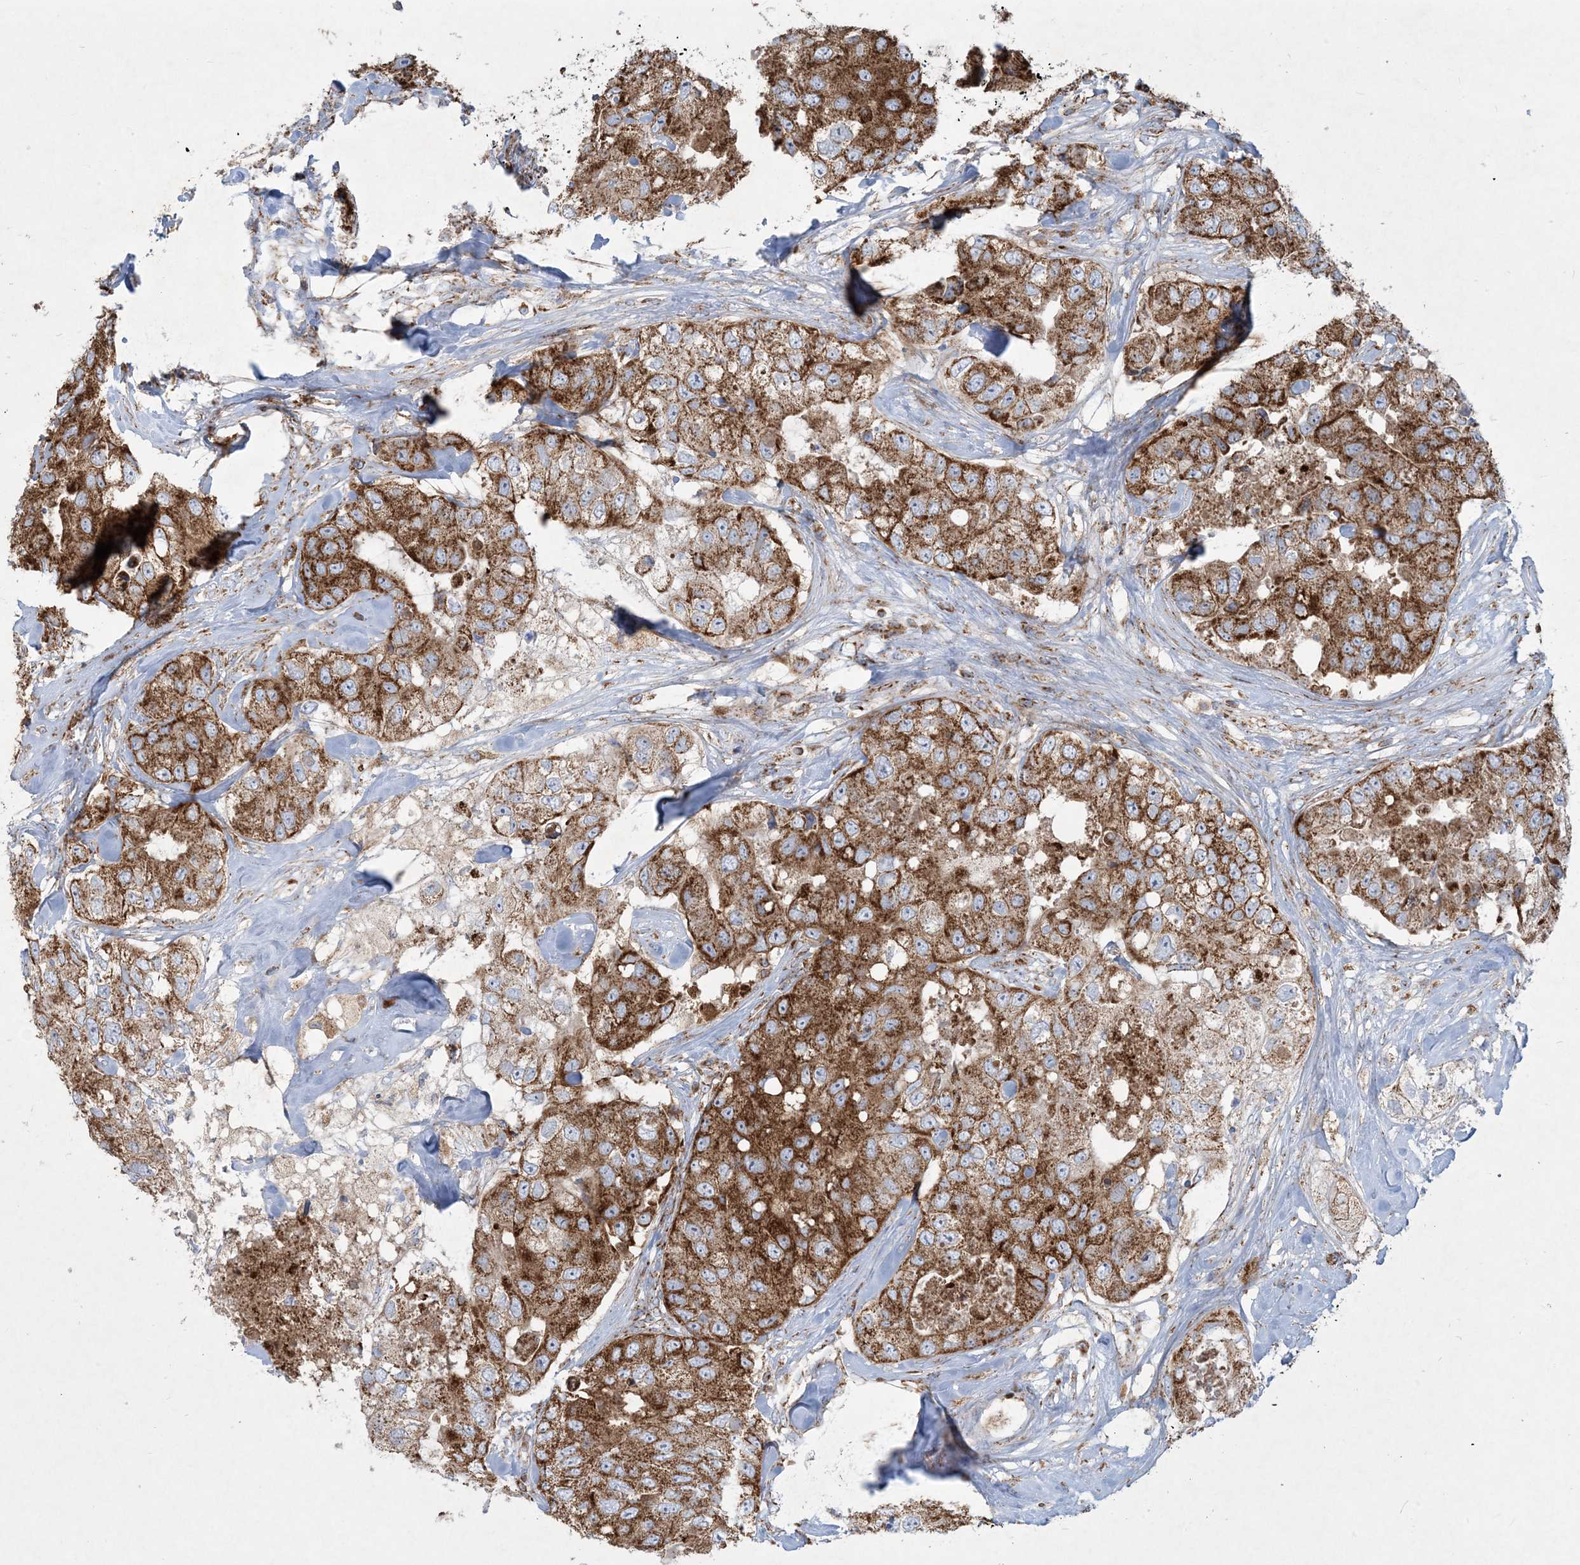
{"staining": {"intensity": "moderate", "quantity": ">75%", "location": "cytoplasmic/membranous"}, "tissue": "breast cancer", "cell_type": "Tumor cells", "image_type": "cancer", "snomed": [{"axis": "morphology", "description": "Duct carcinoma"}, {"axis": "topography", "description": "Breast"}], "caption": "Tumor cells demonstrate moderate cytoplasmic/membranous positivity in approximately >75% of cells in infiltrating ductal carcinoma (breast).", "gene": "BEND4", "patient": {"sex": "female", "age": 62}}